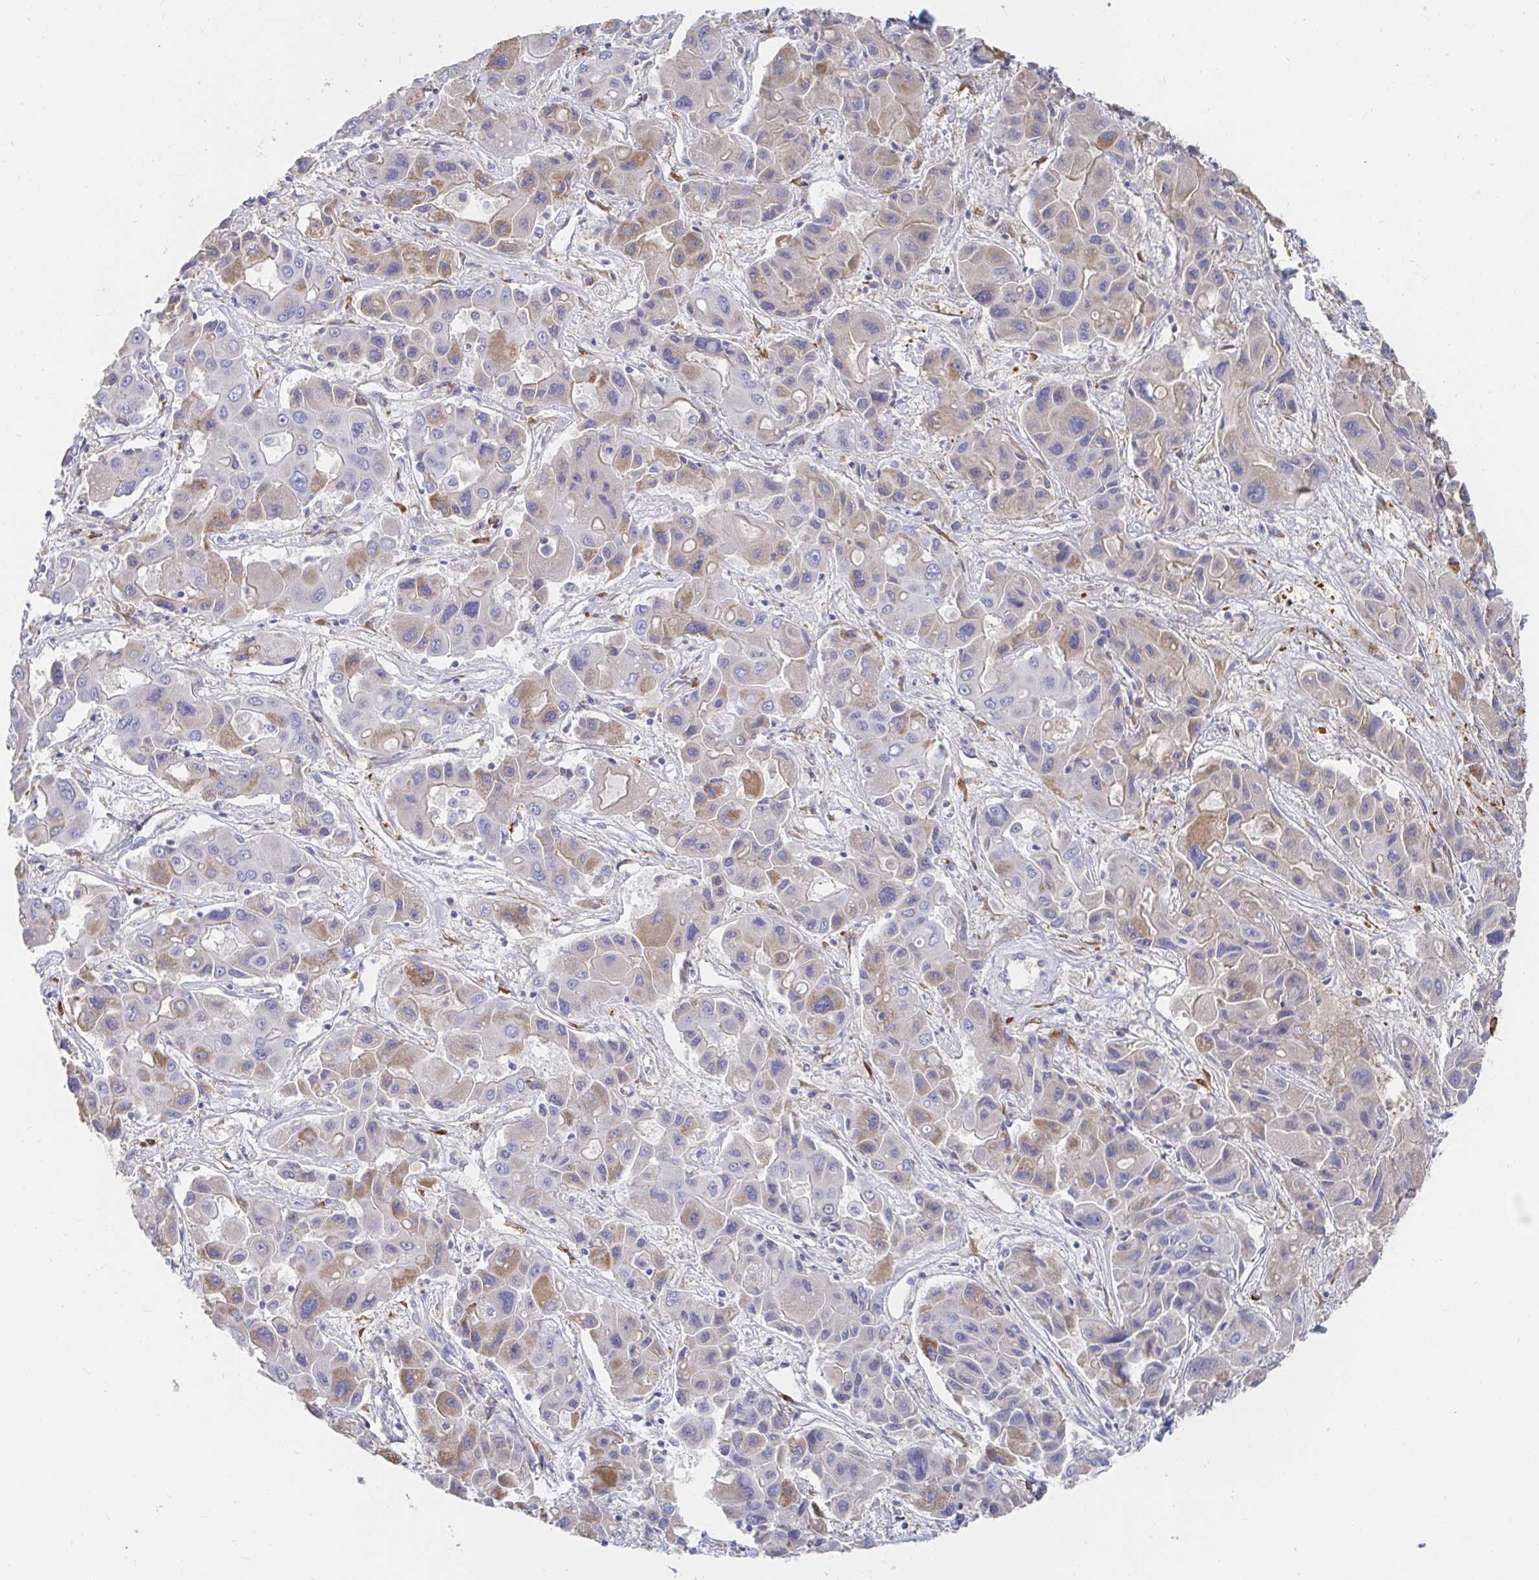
{"staining": {"intensity": "moderate", "quantity": "<25%", "location": "cytoplasmic/membranous"}, "tissue": "liver cancer", "cell_type": "Tumor cells", "image_type": "cancer", "snomed": [{"axis": "morphology", "description": "Cholangiocarcinoma"}, {"axis": "topography", "description": "Liver"}], "caption": "A low amount of moderate cytoplasmic/membranous positivity is identified in approximately <25% of tumor cells in liver cancer (cholangiocarcinoma) tissue.", "gene": "LAMC3", "patient": {"sex": "male", "age": 67}}